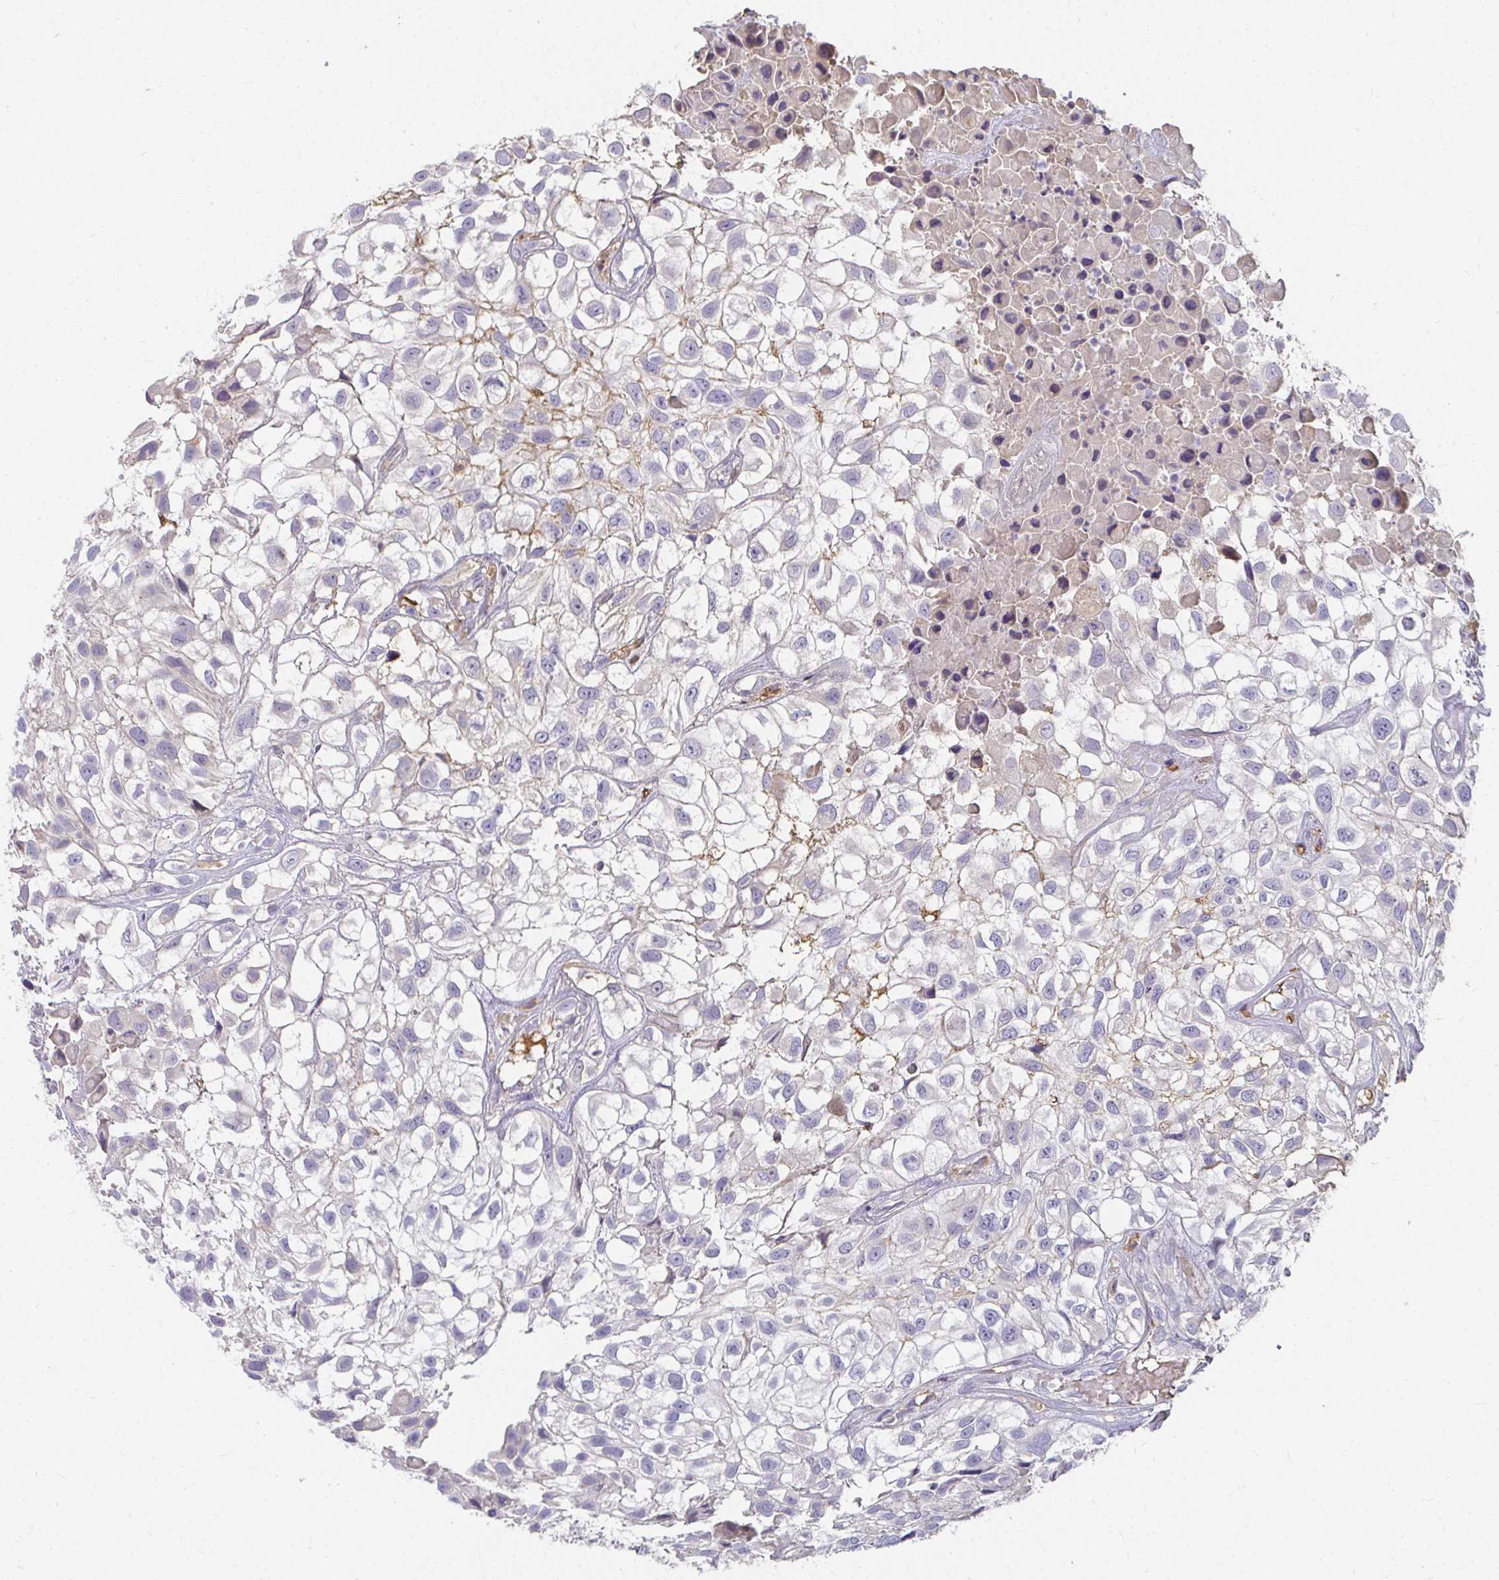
{"staining": {"intensity": "negative", "quantity": "none", "location": "none"}, "tissue": "urothelial cancer", "cell_type": "Tumor cells", "image_type": "cancer", "snomed": [{"axis": "morphology", "description": "Urothelial carcinoma, High grade"}, {"axis": "topography", "description": "Urinary bladder"}], "caption": "Tumor cells are negative for protein expression in human urothelial cancer.", "gene": "LOXL4", "patient": {"sex": "male", "age": 56}}